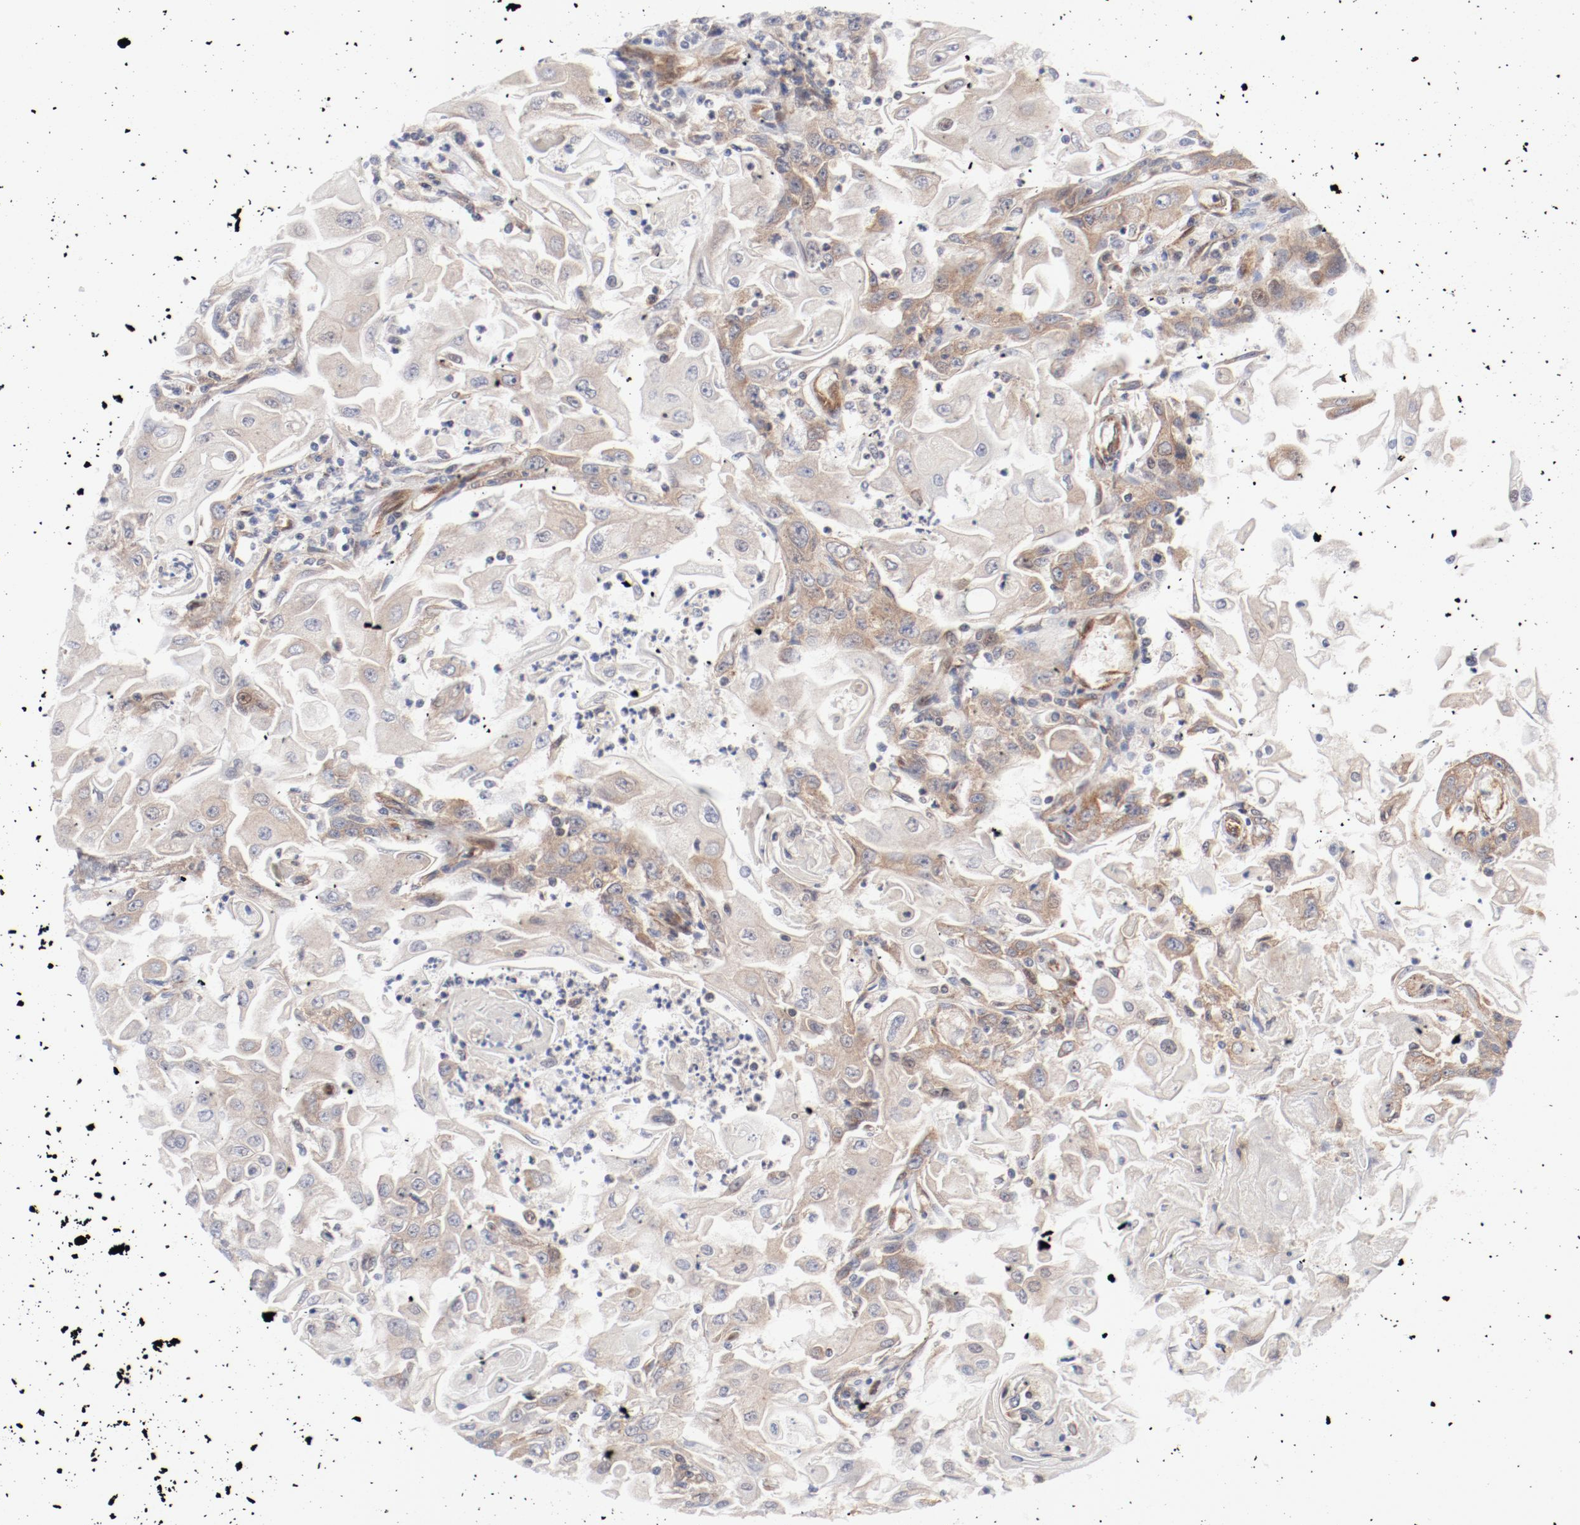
{"staining": {"intensity": "weak", "quantity": "25%-75%", "location": "cytoplasmic/membranous"}, "tissue": "head and neck cancer", "cell_type": "Tumor cells", "image_type": "cancer", "snomed": [{"axis": "morphology", "description": "Squamous cell carcinoma, NOS"}, {"axis": "topography", "description": "Oral tissue"}, {"axis": "topography", "description": "Head-Neck"}], "caption": "Protein staining of head and neck cancer (squamous cell carcinoma) tissue reveals weak cytoplasmic/membranous expression in about 25%-75% of tumor cells. Nuclei are stained in blue.", "gene": "AP2A1", "patient": {"sex": "female", "age": 76}}